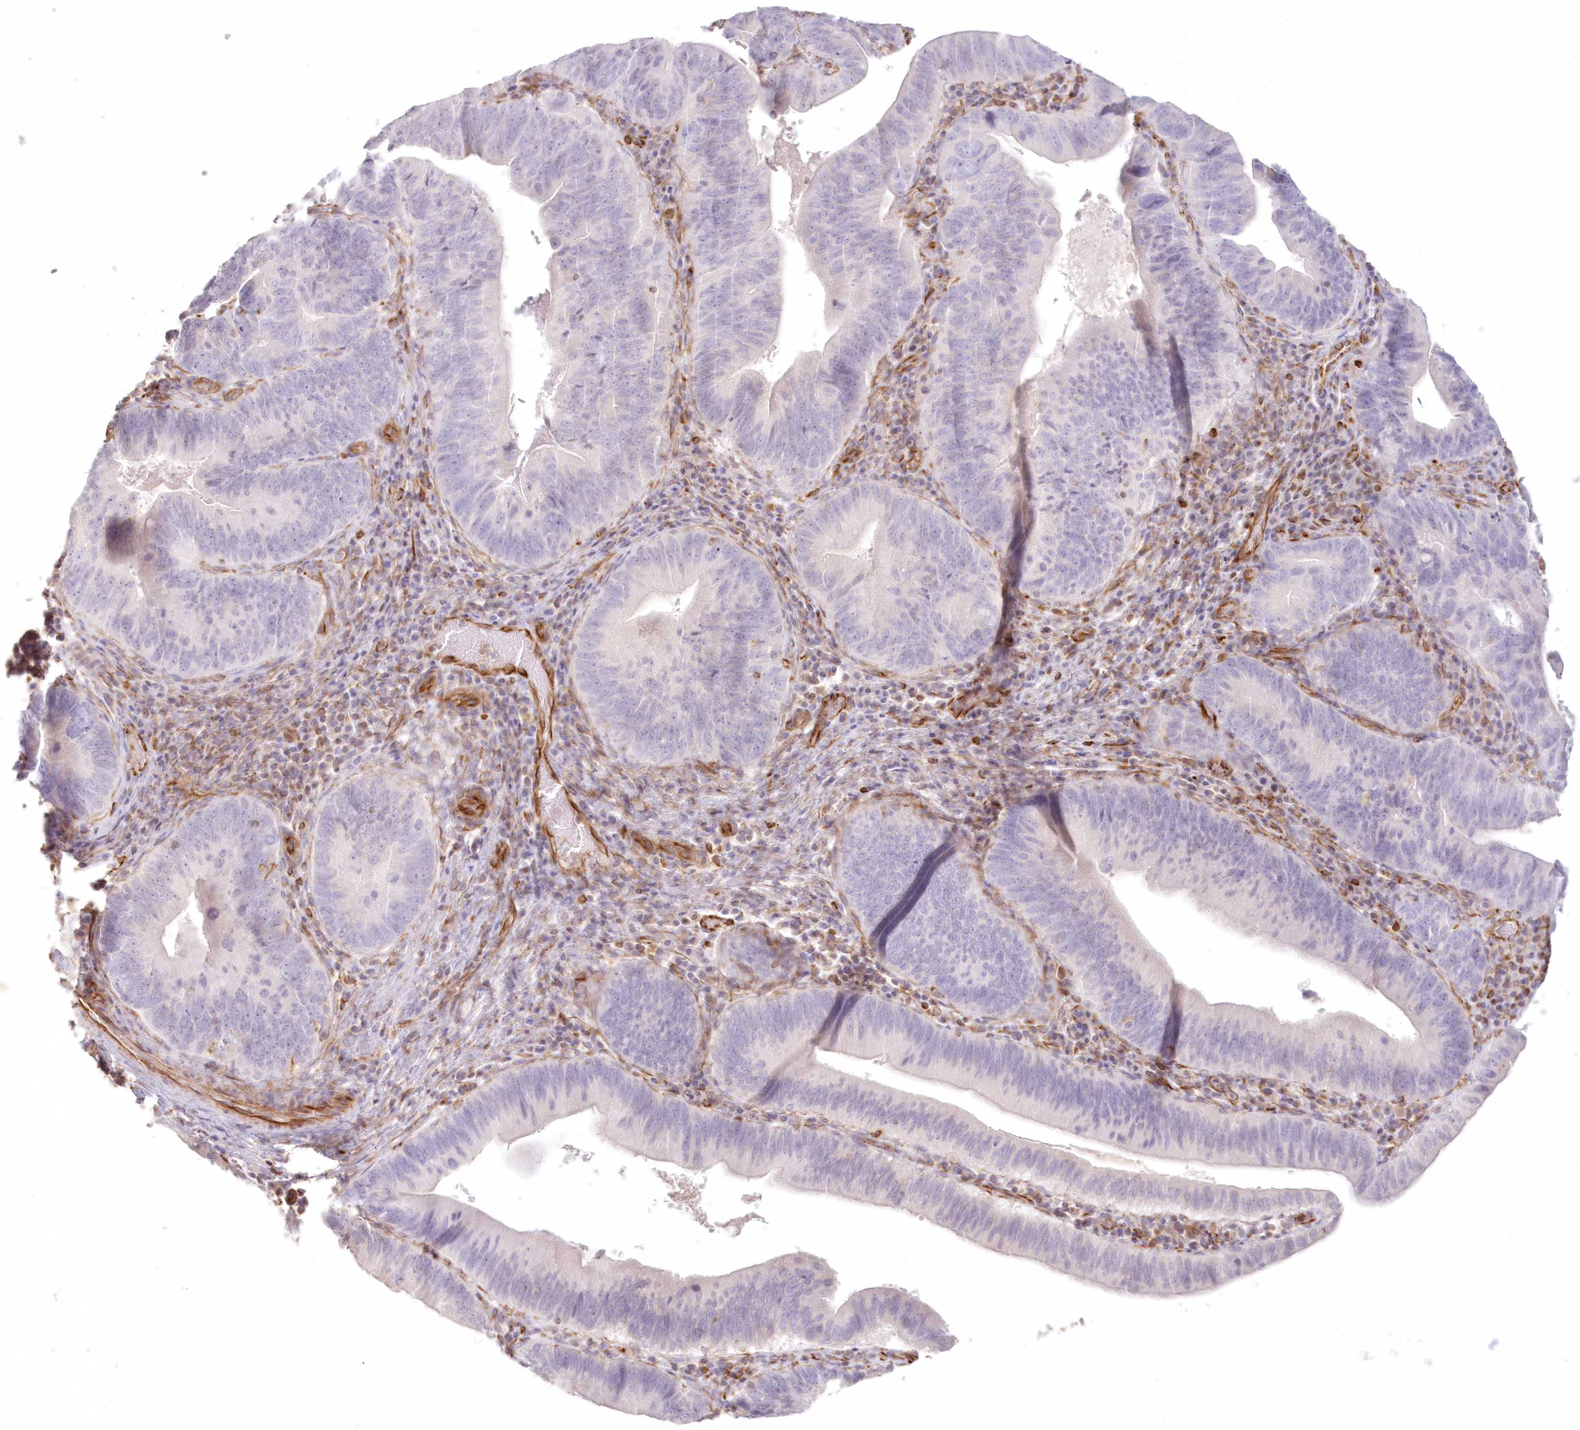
{"staining": {"intensity": "negative", "quantity": "none", "location": "none"}, "tissue": "pancreatic cancer", "cell_type": "Tumor cells", "image_type": "cancer", "snomed": [{"axis": "morphology", "description": "Adenocarcinoma, NOS"}, {"axis": "topography", "description": "Pancreas"}], "caption": "This micrograph is of pancreatic cancer stained with immunohistochemistry (IHC) to label a protein in brown with the nuclei are counter-stained blue. There is no staining in tumor cells.", "gene": "DMRTB1", "patient": {"sex": "male", "age": 63}}